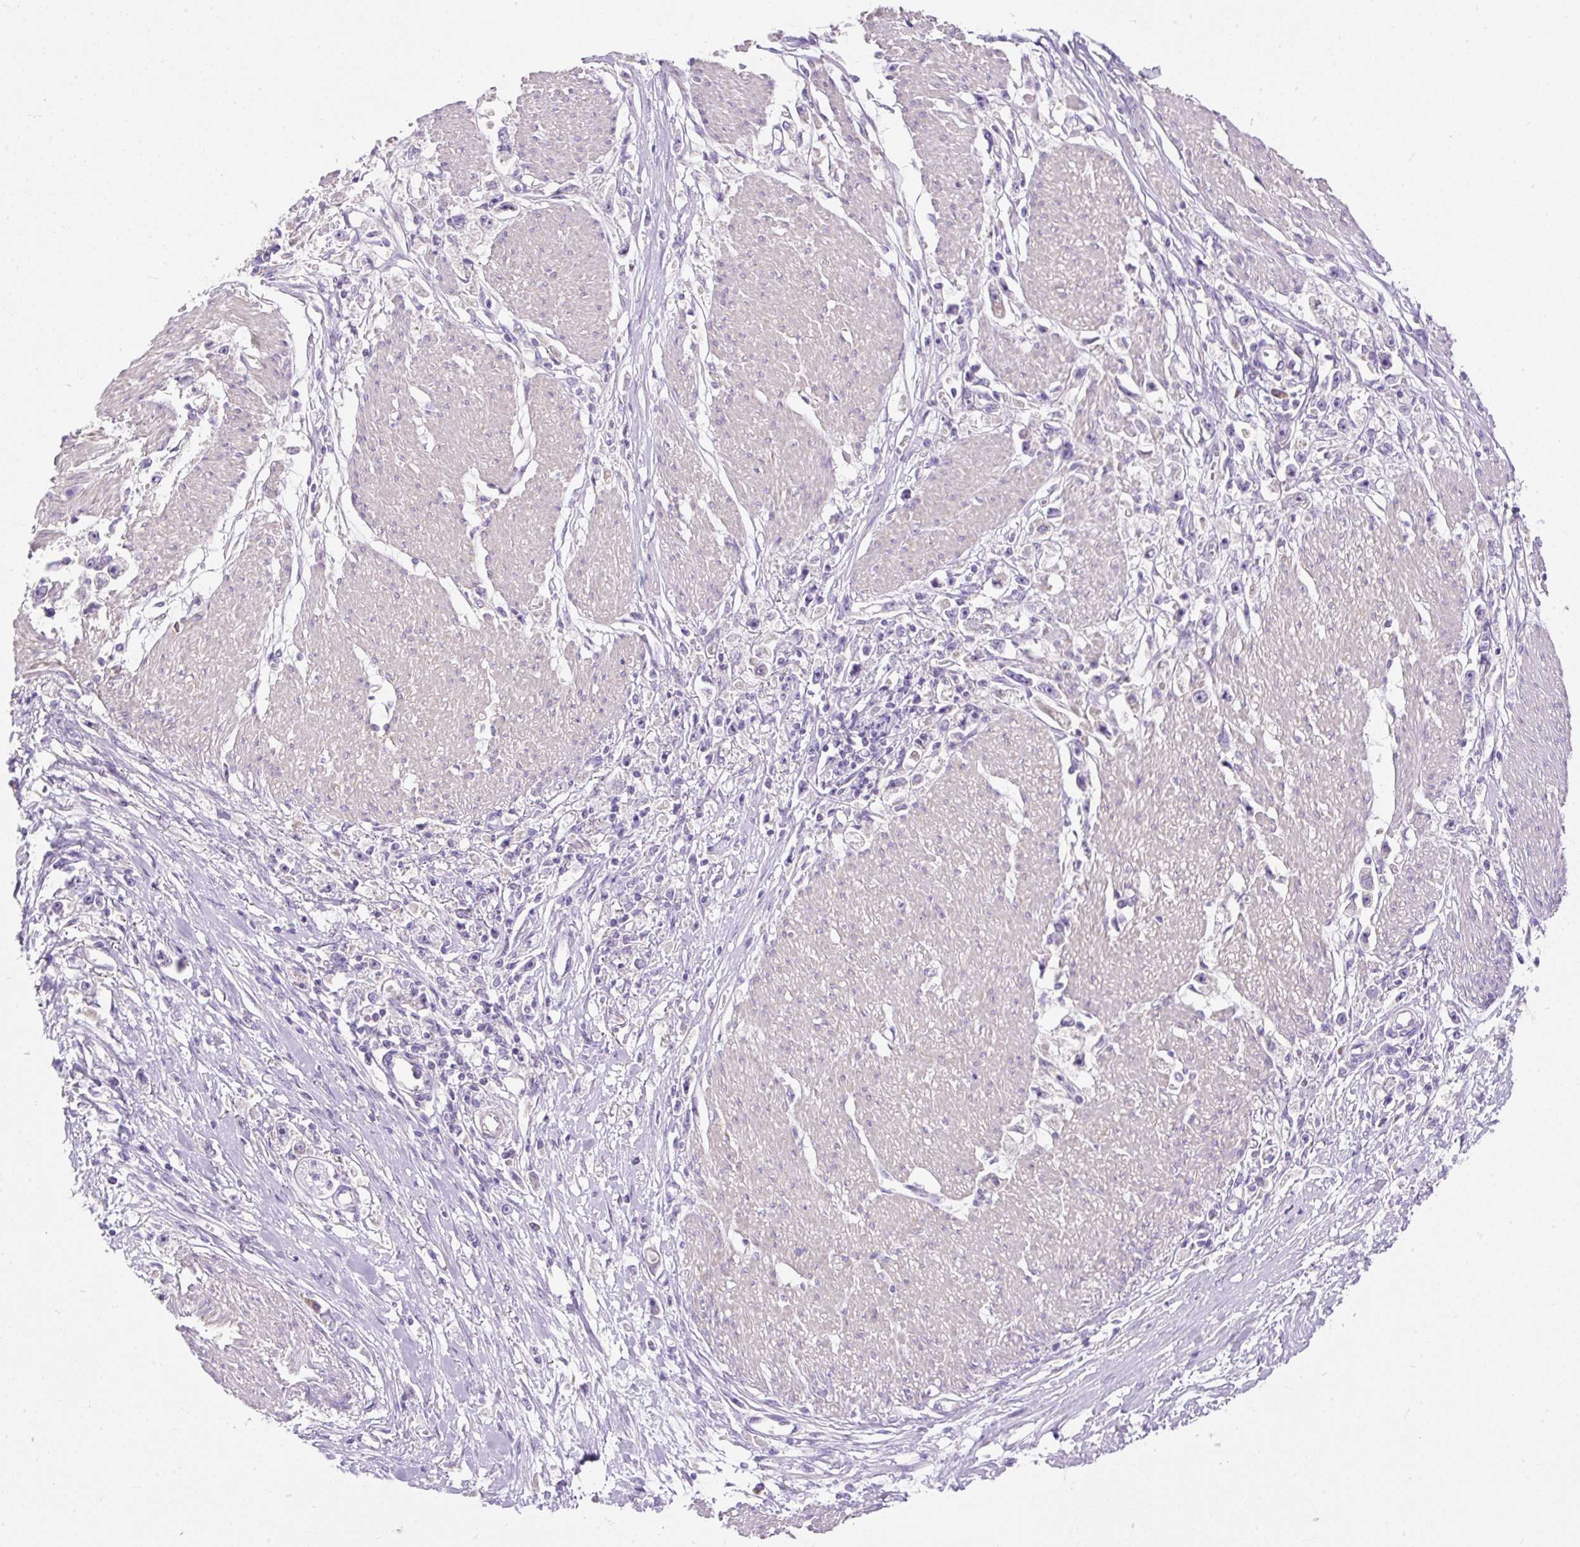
{"staining": {"intensity": "negative", "quantity": "none", "location": "none"}, "tissue": "stomach cancer", "cell_type": "Tumor cells", "image_type": "cancer", "snomed": [{"axis": "morphology", "description": "Adenocarcinoma, NOS"}, {"axis": "topography", "description": "Stomach"}], "caption": "Immunohistochemistry (IHC) image of neoplastic tissue: stomach cancer (adenocarcinoma) stained with DAB demonstrates no significant protein expression in tumor cells. (Immunohistochemistry (IHC), brightfield microscopy, high magnification).", "gene": "SUSD5", "patient": {"sex": "female", "age": 59}}